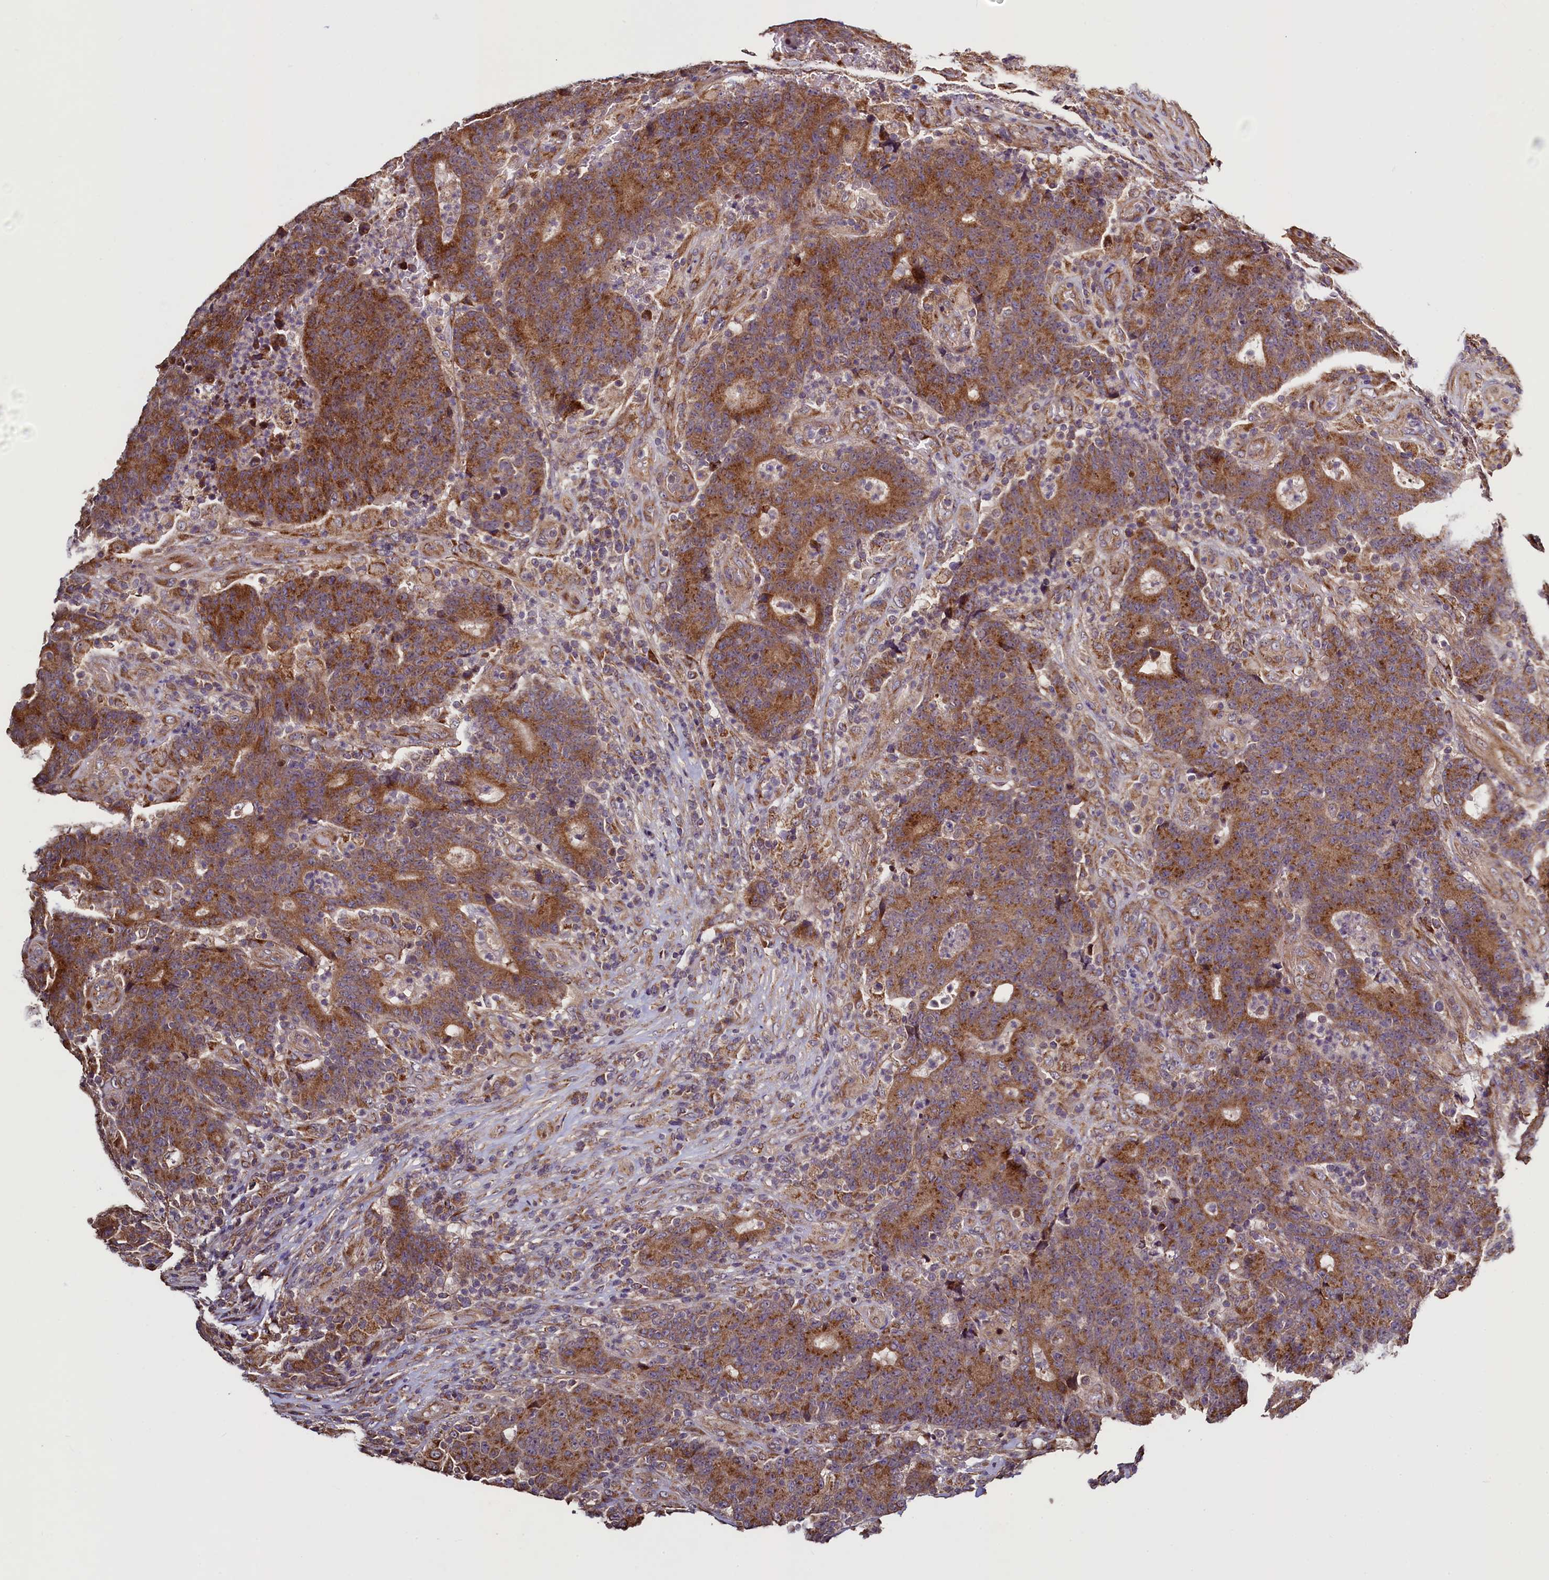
{"staining": {"intensity": "moderate", "quantity": ">75%", "location": "cytoplasmic/membranous"}, "tissue": "colorectal cancer", "cell_type": "Tumor cells", "image_type": "cancer", "snomed": [{"axis": "morphology", "description": "Adenocarcinoma, NOS"}, {"axis": "topography", "description": "Colon"}], "caption": "This image demonstrates immunohistochemistry staining of human colorectal cancer (adenocarcinoma), with medium moderate cytoplasmic/membranous expression in approximately >75% of tumor cells.", "gene": "RBFA", "patient": {"sex": "female", "age": 75}}